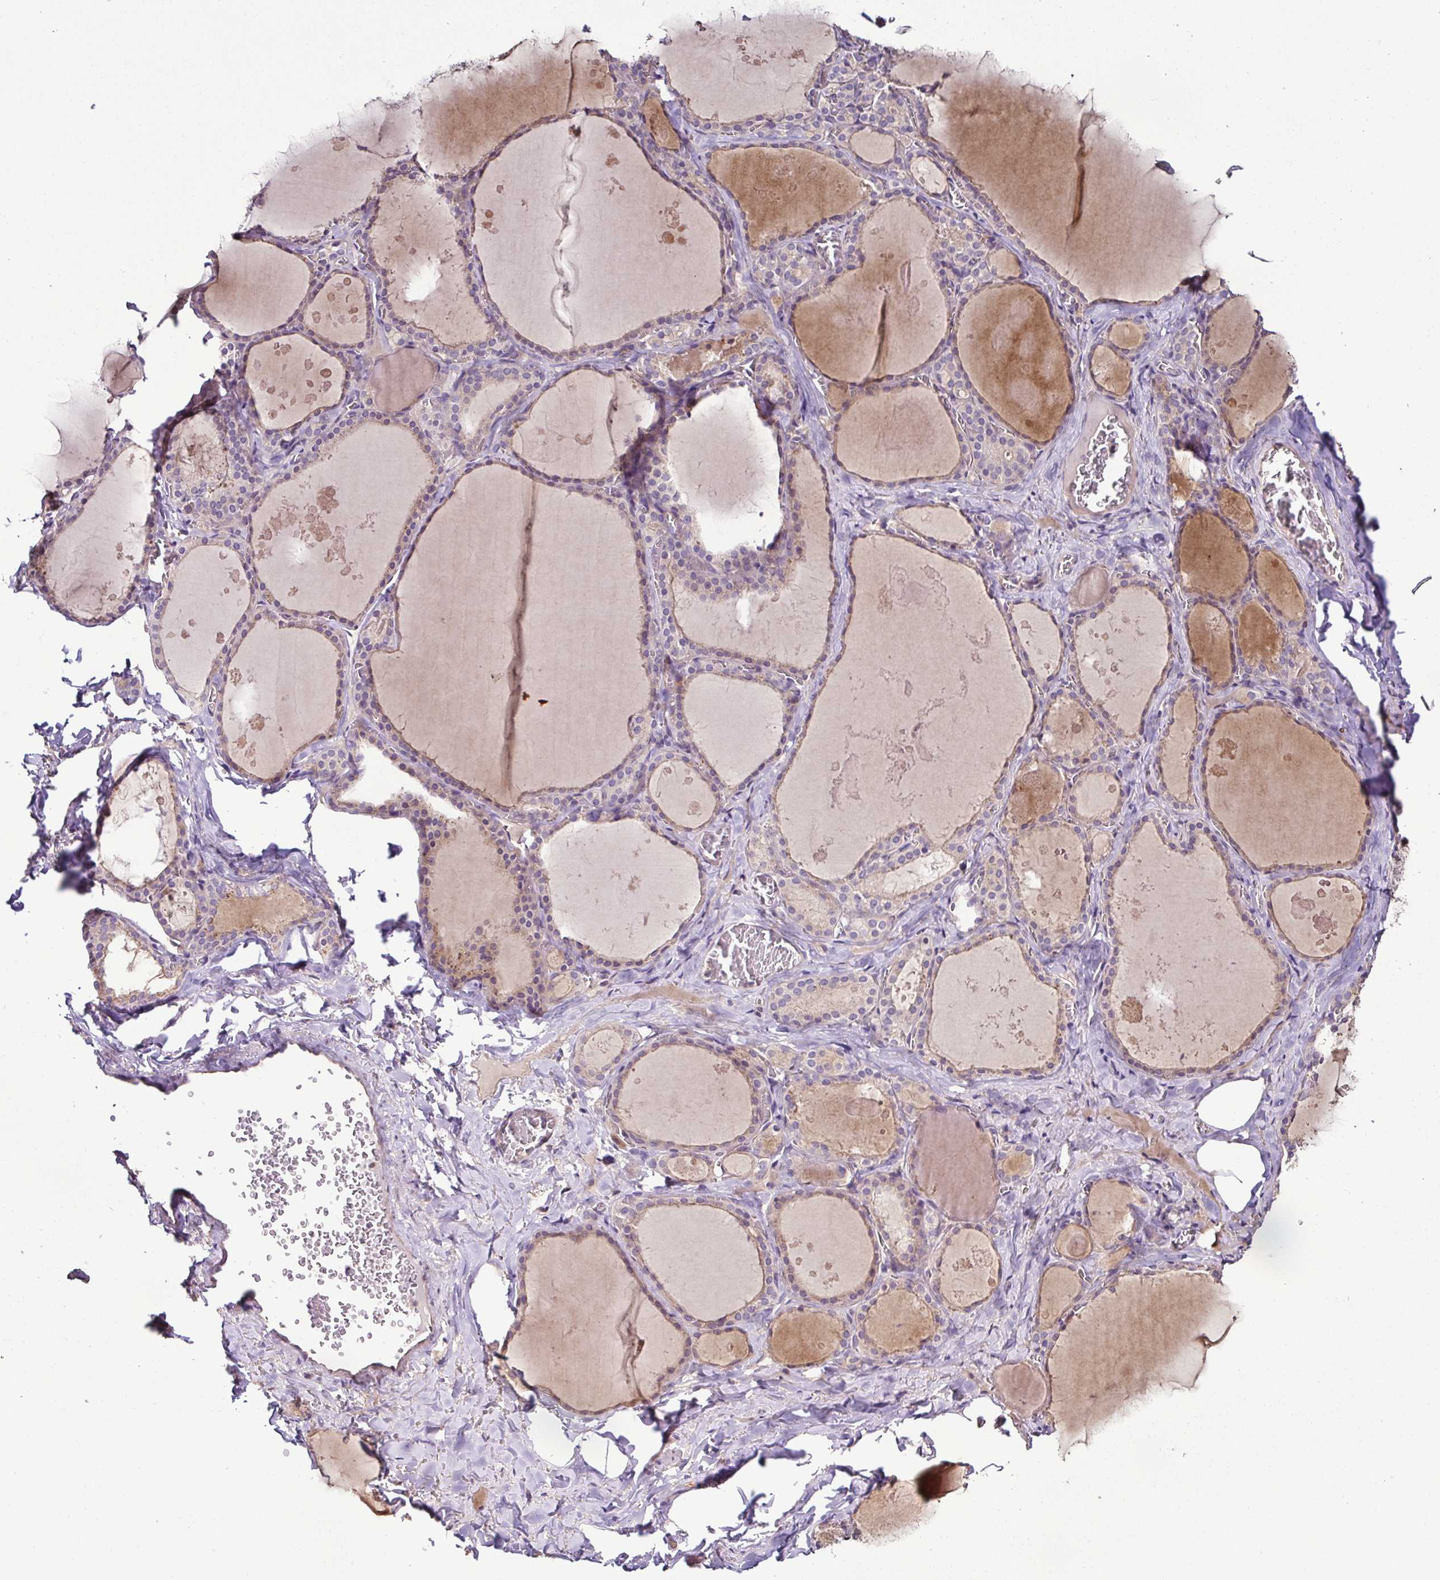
{"staining": {"intensity": "weak", "quantity": "25%-75%", "location": "cytoplasmic/membranous"}, "tissue": "thyroid gland", "cell_type": "Glandular cells", "image_type": "normal", "snomed": [{"axis": "morphology", "description": "Normal tissue, NOS"}, {"axis": "topography", "description": "Thyroid gland"}], "caption": "Immunohistochemistry photomicrograph of benign human thyroid gland stained for a protein (brown), which displays low levels of weak cytoplasmic/membranous expression in approximately 25%-75% of glandular cells.", "gene": "LMOD2", "patient": {"sex": "male", "age": 56}}